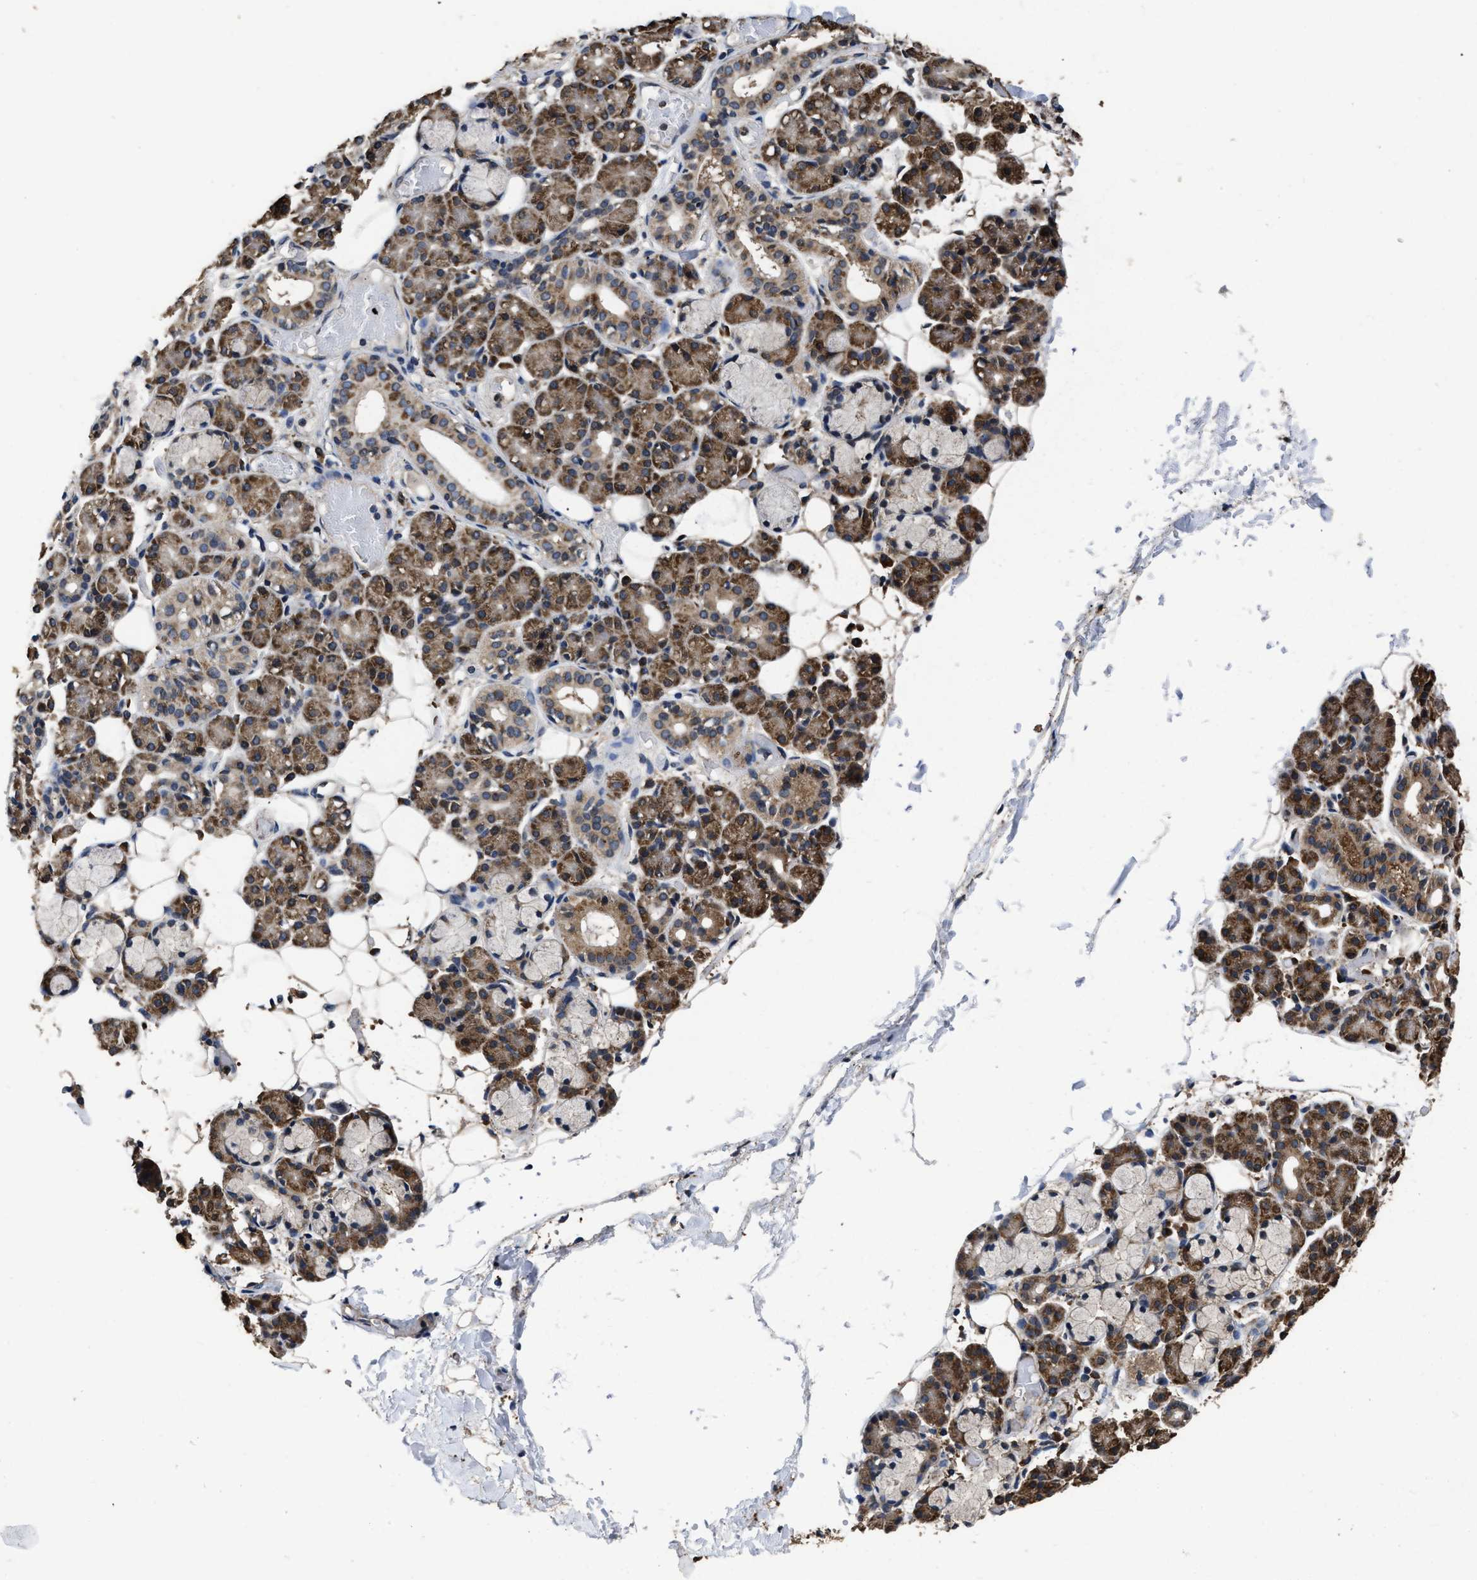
{"staining": {"intensity": "moderate", "quantity": ">75%", "location": "cytoplasmic/membranous"}, "tissue": "salivary gland", "cell_type": "Glandular cells", "image_type": "normal", "snomed": [{"axis": "morphology", "description": "Normal tissue, NOS"}, {"axis": "topography", "description": "Salivary gland"}], "caption": "Immunohistochemical staining of unremarkable salivary gland shows moderate cytoplasmic/membranous protein staining in approximately >75% of glandular cells.", "gene": "EBAG9", "patient": {"sex": "male", "age": 63}}